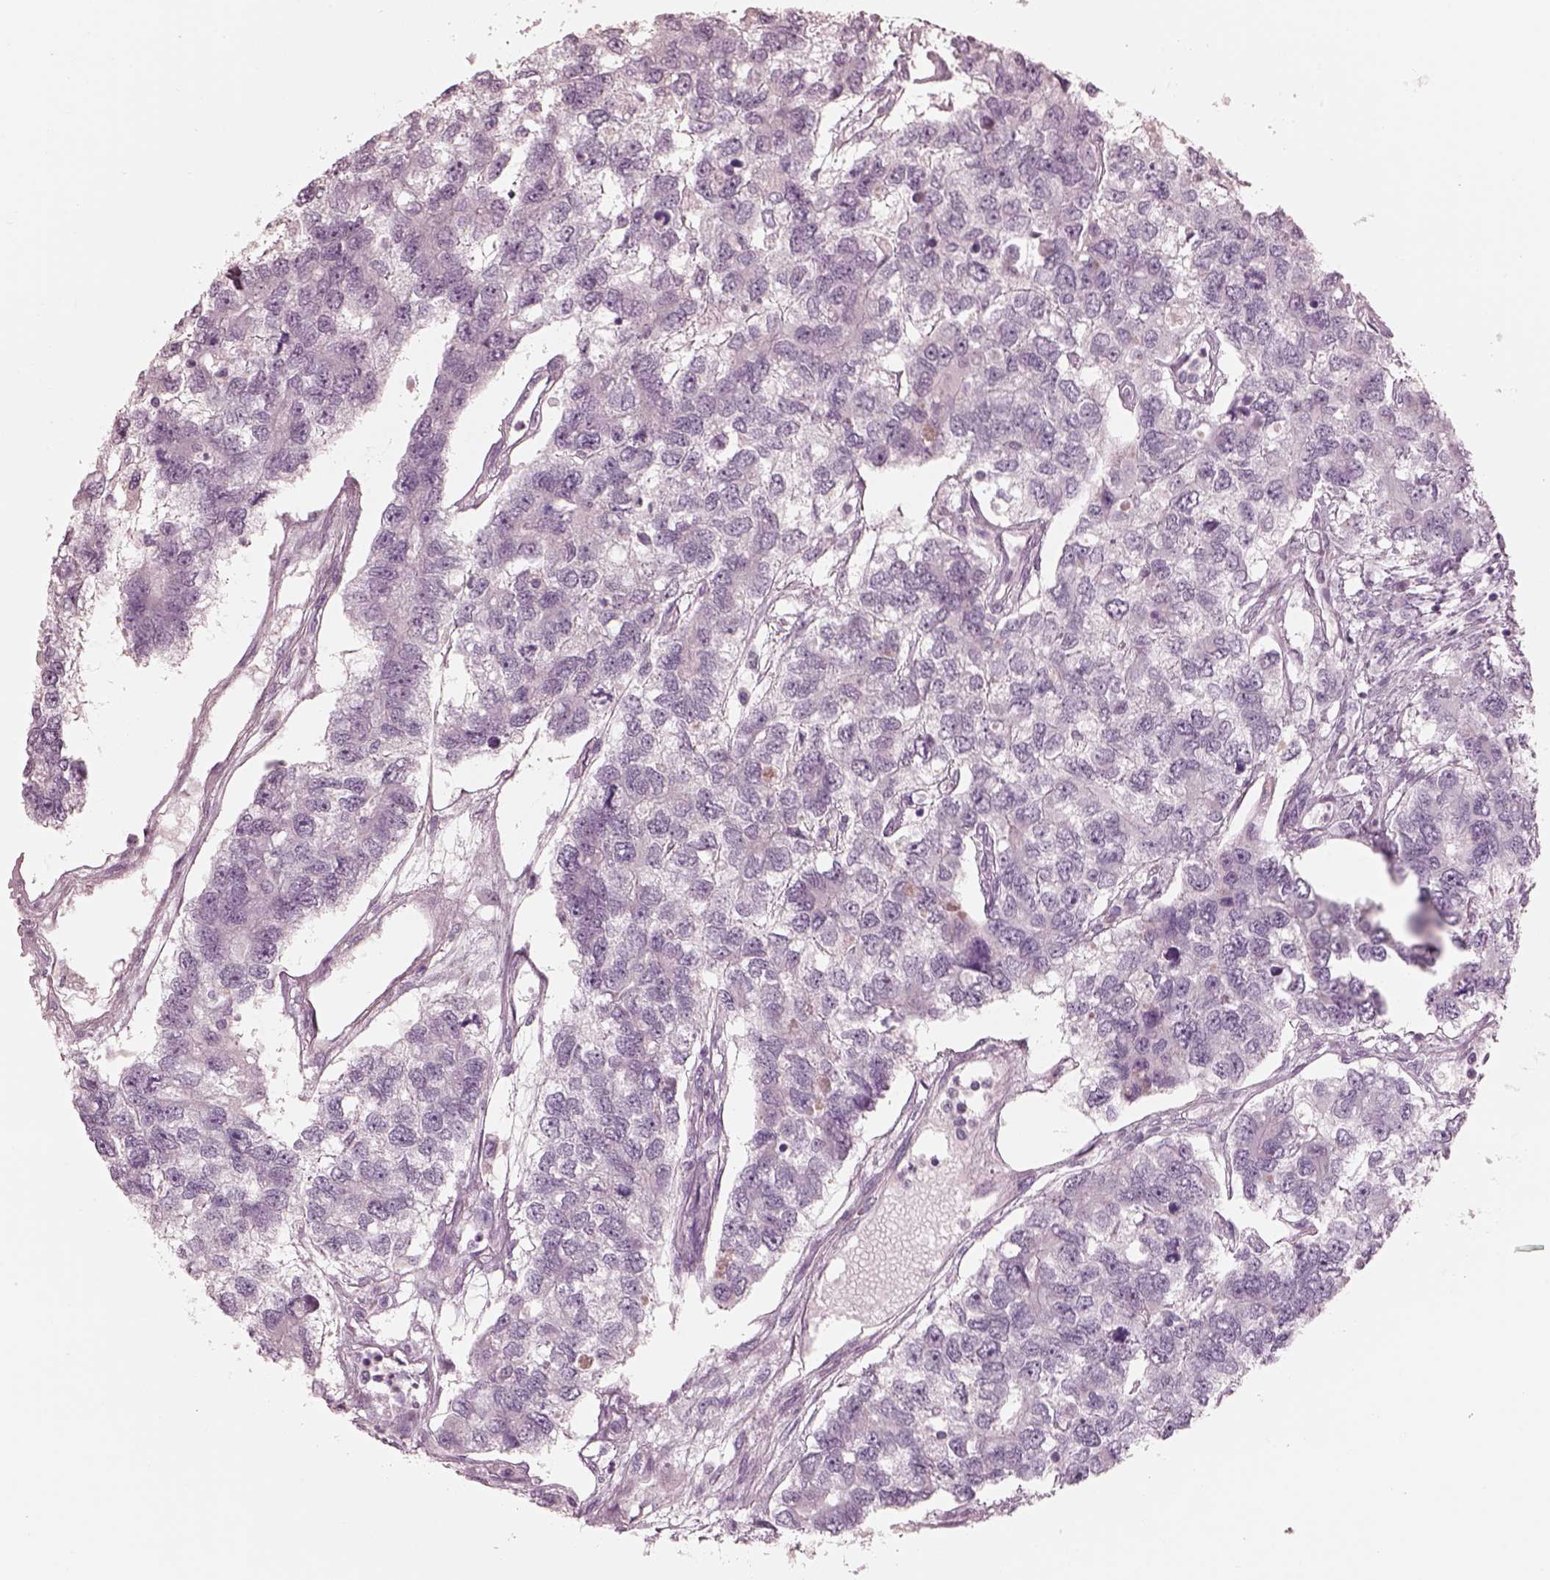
{"staining": {"intensity": "negative", "quantity": "none", "location": "none"}, "tissue": "testis cancer", "cell_type": "Tumor cells", "image_type": "cancer", "snomed": [{"axis": "morphology", "description": "Seminoma, NOS"}, {"axis": "topography", "description": "Testis"}], "caption": "There is no significant staining in tumor cells of seminoma (testis).", "gene": "C2orf81", "patient": {"sex": "male", "age": 52}}